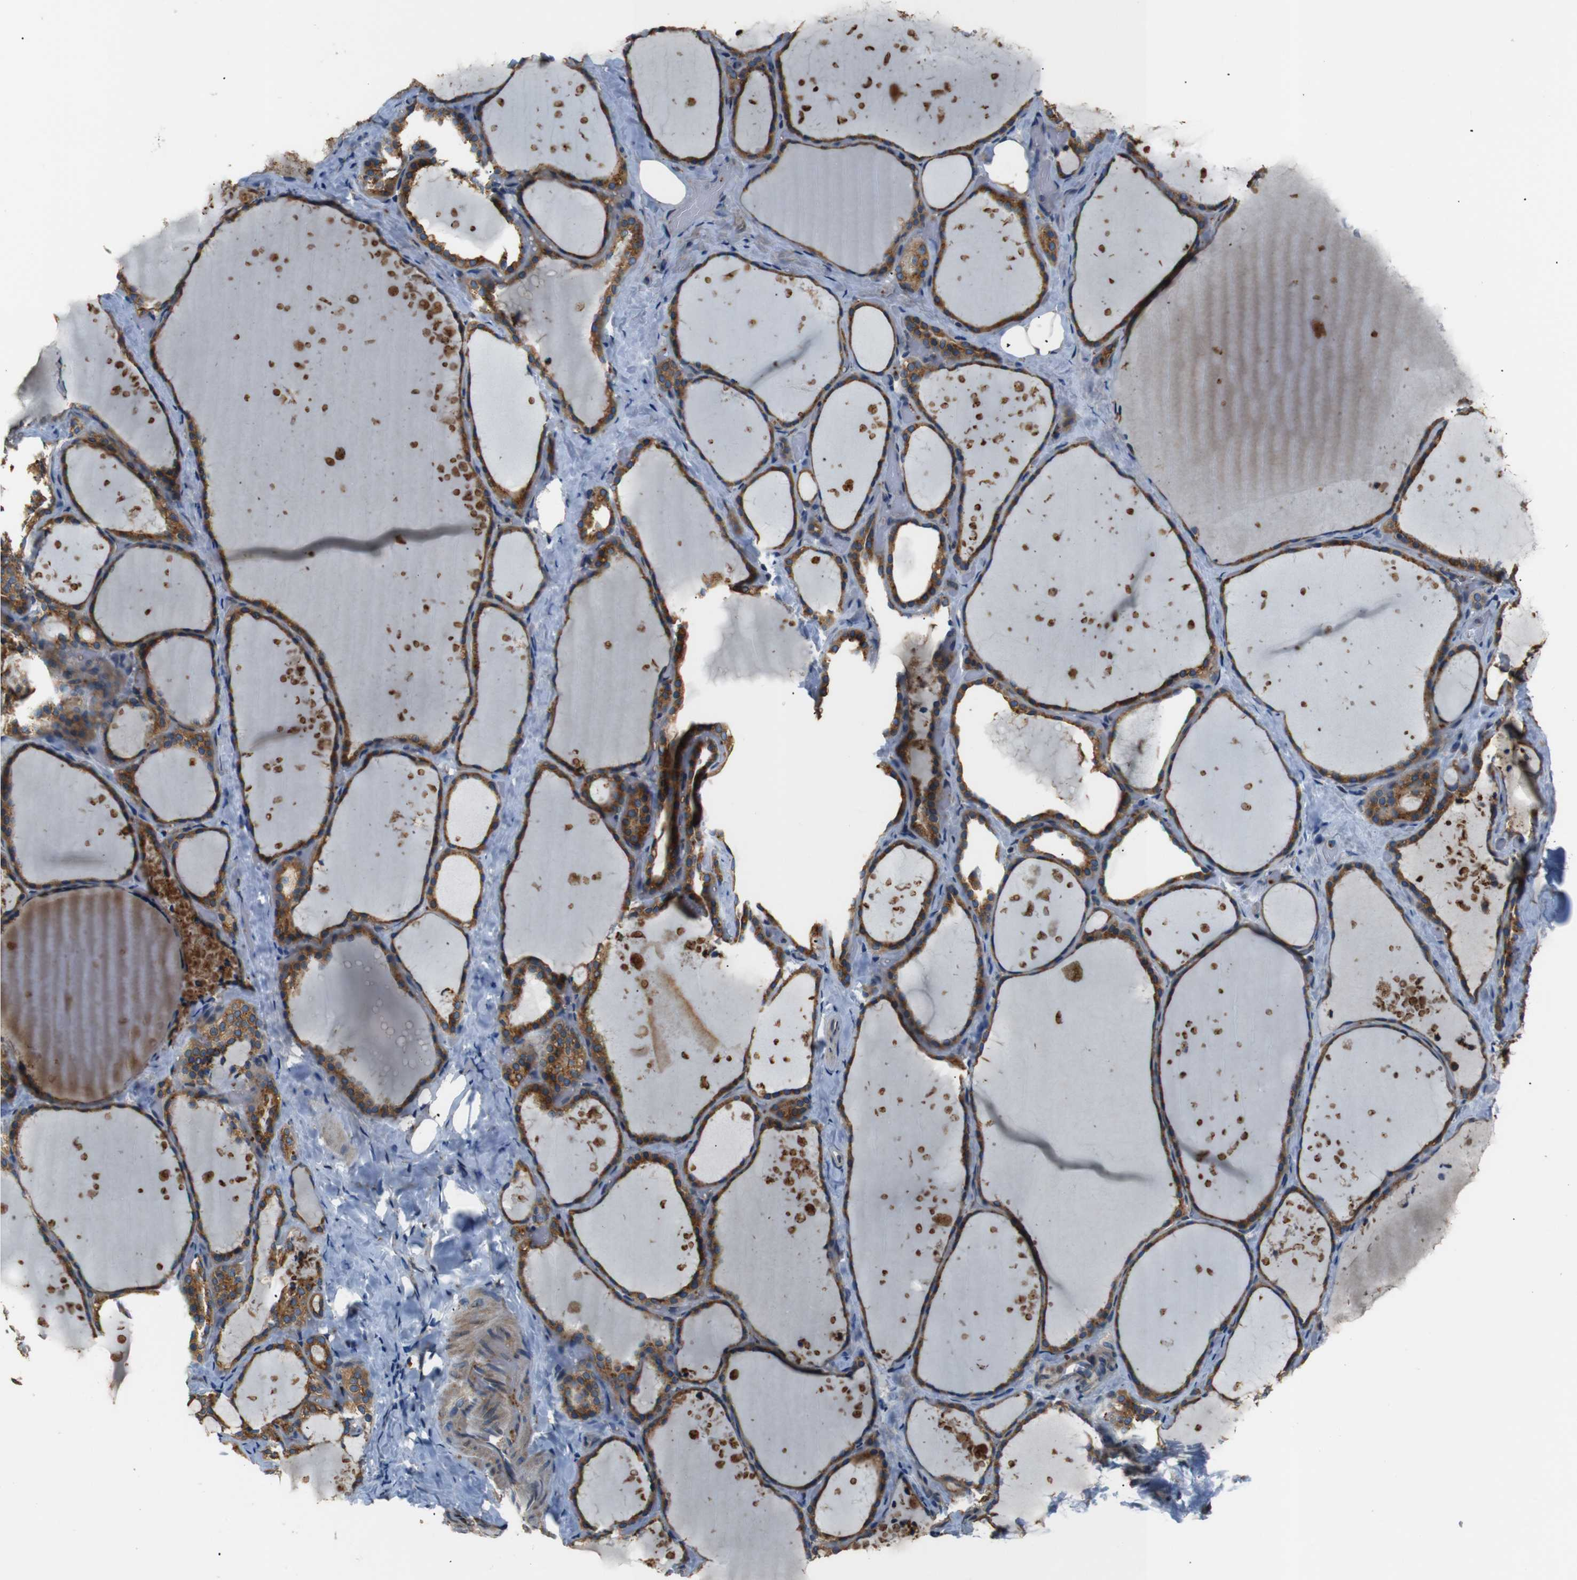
{"staining": {"intensity": "moderate", "quantity": ">75%", "location": "cytoplasmic/membranous"}, "tissue": "thyroid gland", "cell_type": "Glandular cells", "image_type": "normal", "snomed": [{"axis": "morphology", "description": "Normal tissue, NOS"}, {"axis": "topography", "description": "Thyroid gland"}], "caption": "The micrograph displays immunohistochemical staining of normal thyroid gland. There is moderate cytoplasmic/membranous positivity is seen in about >75% of glandular cells.", "gene": "TMED2", "patient": {"sex": "female", "age": 44}}